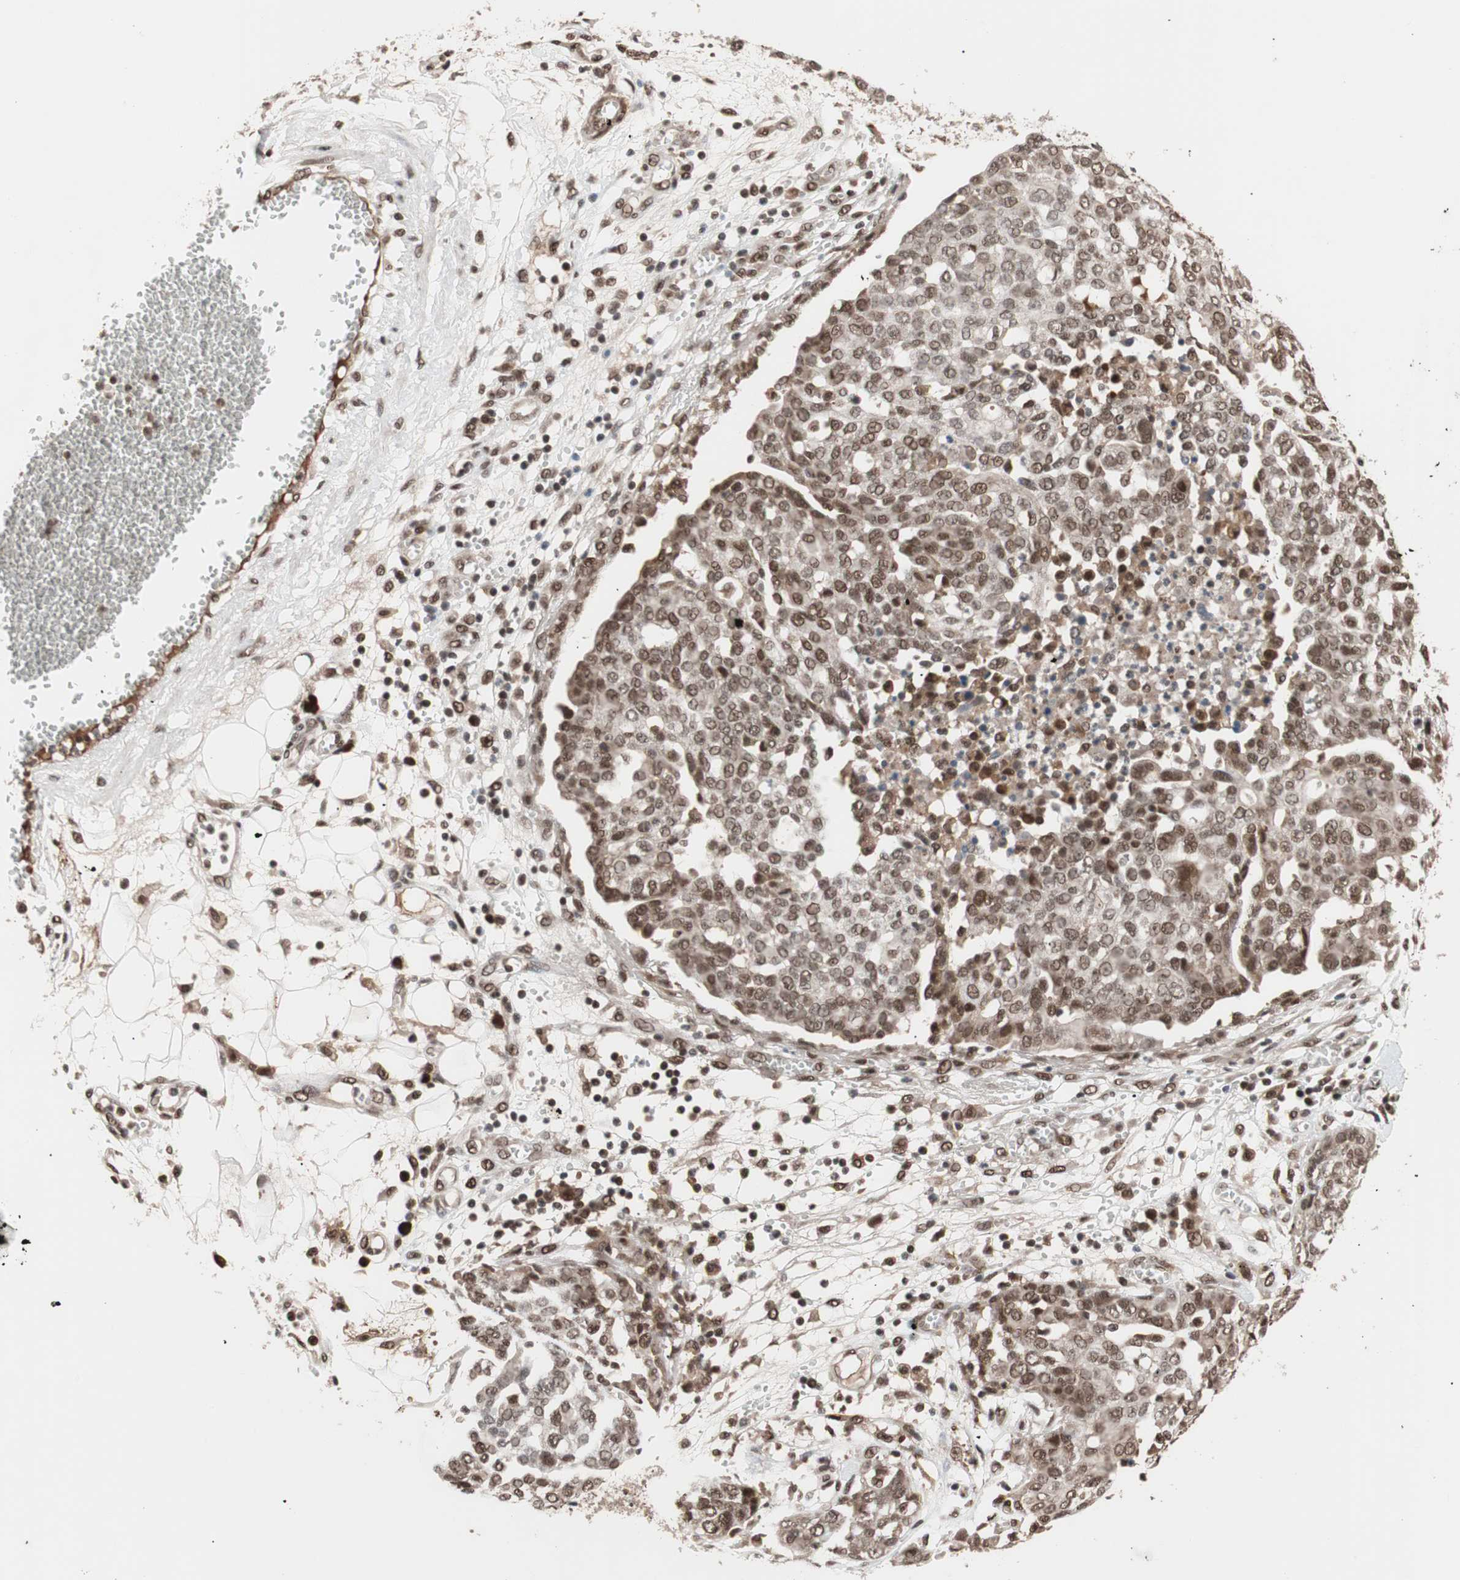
{"staining": {"intensity": "moderate", "quantity": ">75%", "location": "nuclear"}, "tissue": "ovarian cancer", "cell_type": "Tumor cells", "image_type": "cancer", "snomed": [{"axis": "morphology", "description": "Cystadenocarcinoma, serous, NOS"}, {"axis": "topography", "description": "Soft tissue"}, {"axis": "topography", "description": "Ovary"}], "caption": "Protein analysis of ovarian cancer (serous cystadenocarcinoma) tissue exhibits moderate nuclear staining in about >75% of tumor cells. Nuclei are stained in blue.", "gene": "CHAMP1", "patient": {"sex": "female", "age": 57}}